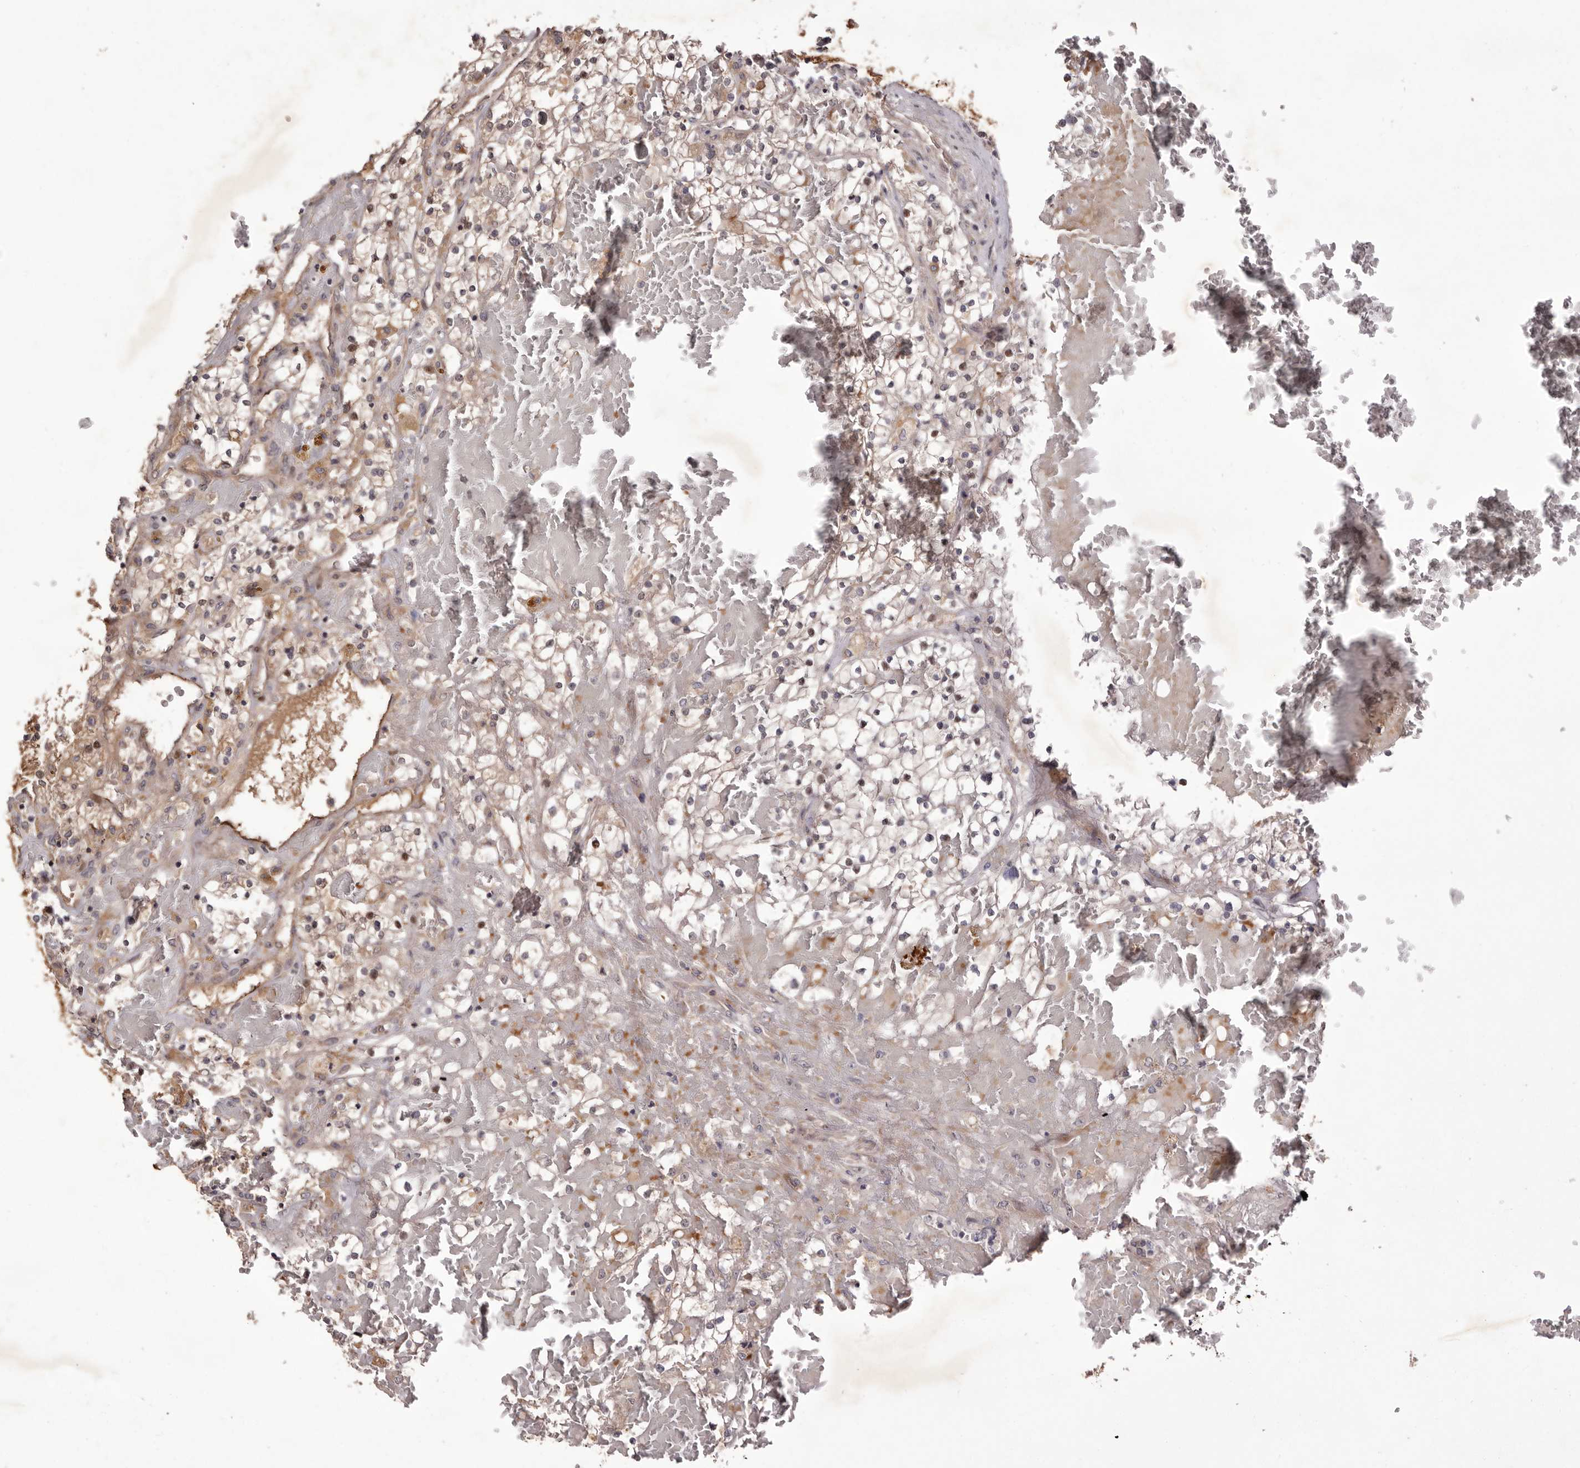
{"staining": {"intensity": "weak", "quantity": ">75%", "location": "cytoplasmic/membranous"}, "tissue": "renal cancer", "cell_type": "Tumor cells", "image_type": "cancer", "snomed": [{"axis": "morphology", "description": "Normal tissue, NOS"}, {"axis": "morphology", "description": "Adenocarcinoma, NOS"}, {"axis": "topography", "description": "Kidney"}], "caption": "Immunohistochemistry histopathology image of neoplastic tissue: adenocarcinoma (renal) stained using IHC displays low levels of weak protein expression localized specifically in the cytoplasmic/membranous of tumor cells, appearing as a cytoplasmic/membranous brown color.", "gene": "DOP1A", "patient": {"sex": "male", "age": 68}}